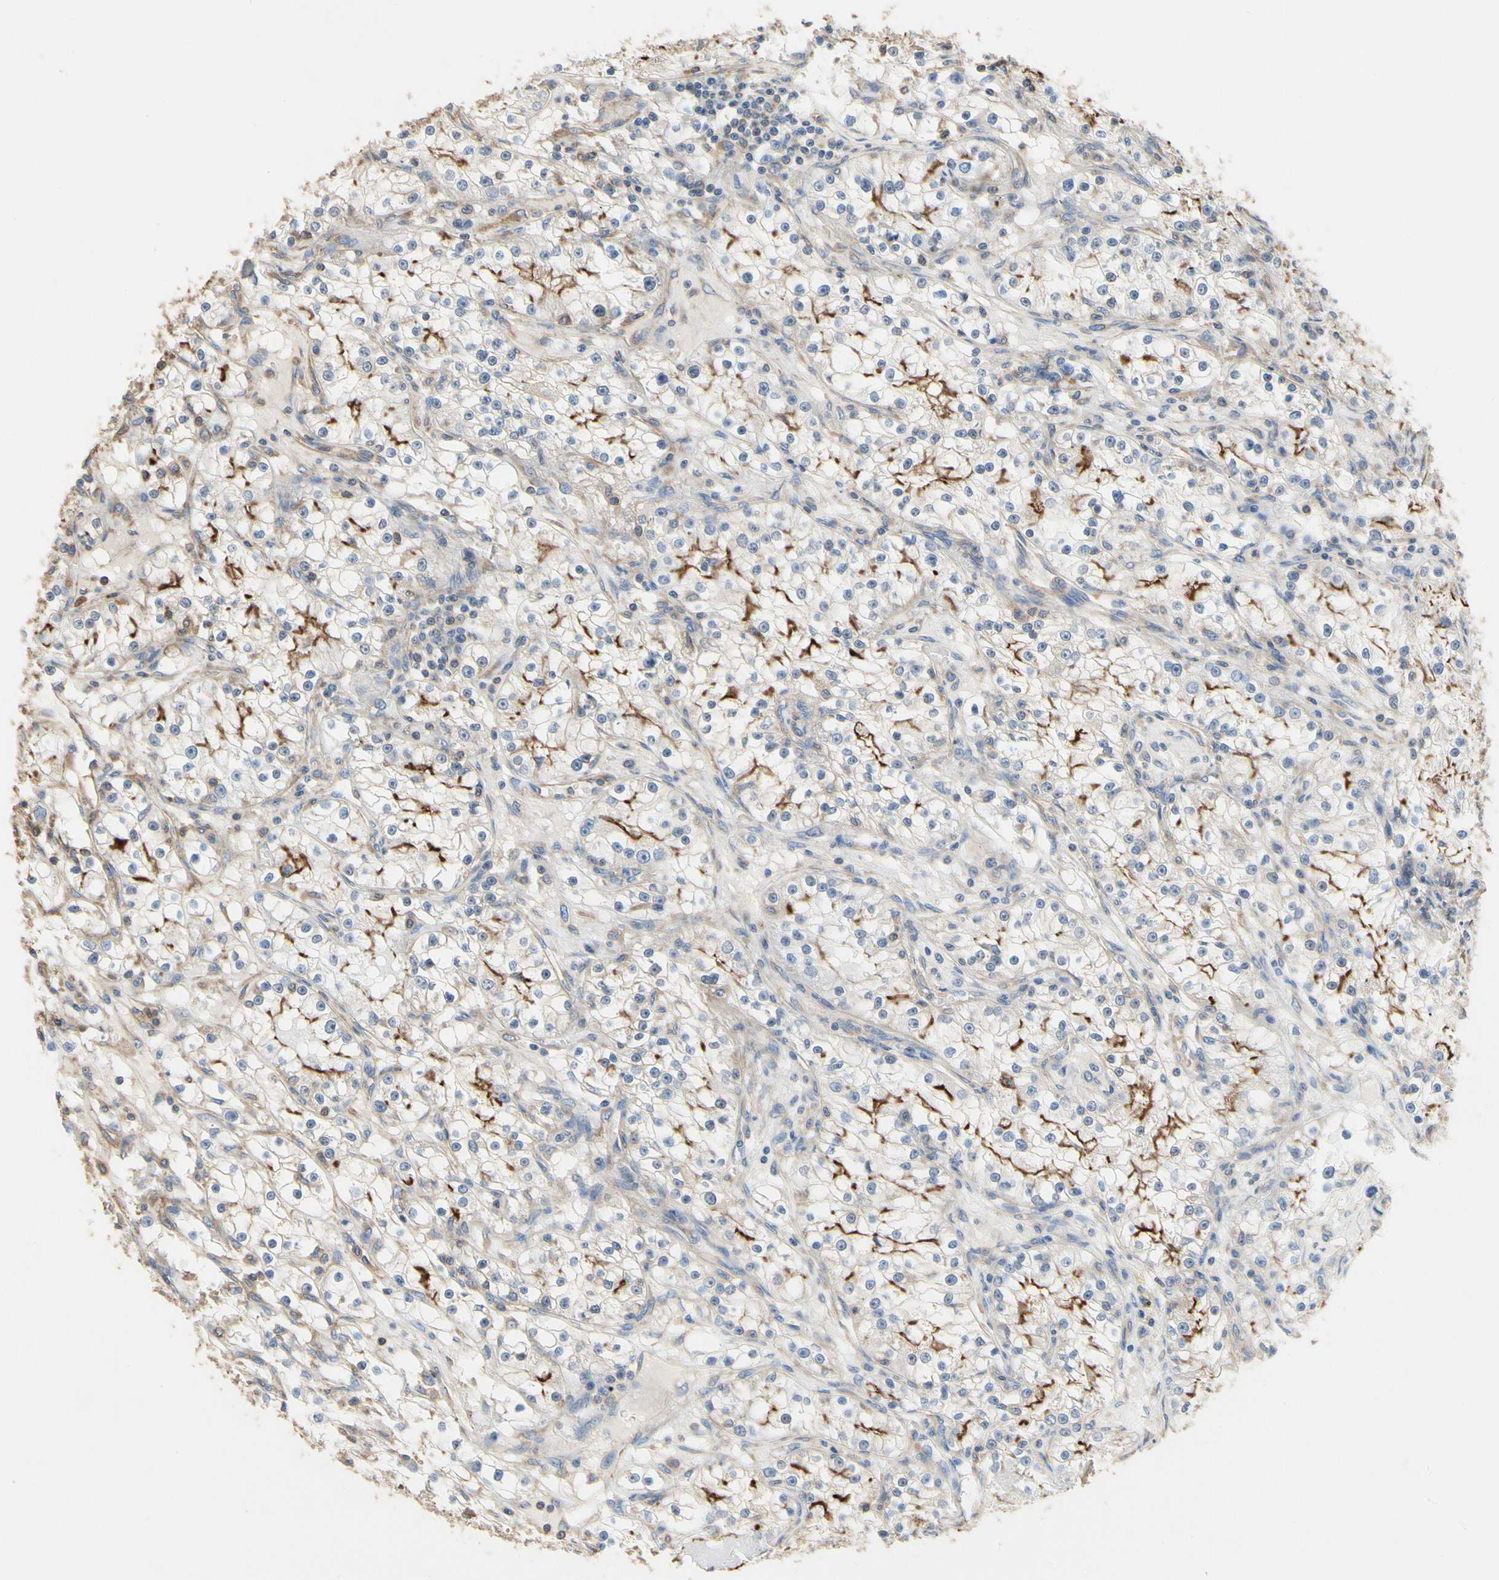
{"staining": {"intensity": "strong", "quantity": "<25%", "location": "cytoplasmic/membranous"}, "tissue": "renal cancer", "cell_type": "Tumor cells", "image_type": "cancer", "snomed": [{"axis": "morphology", "description": "Adenocarcinoma, NOS"}, {"axis": "topography", "description": "Kidney"}], "caption": "Renal cancer (adenocarcinoma) tissue exhibits strong cytoplasmic/membranous expression in approximately <25% of tumor cells, visualized by immunohistochemistry.", "gene": "PDZK1", "patient": {"sex": "male", "age": 56}}